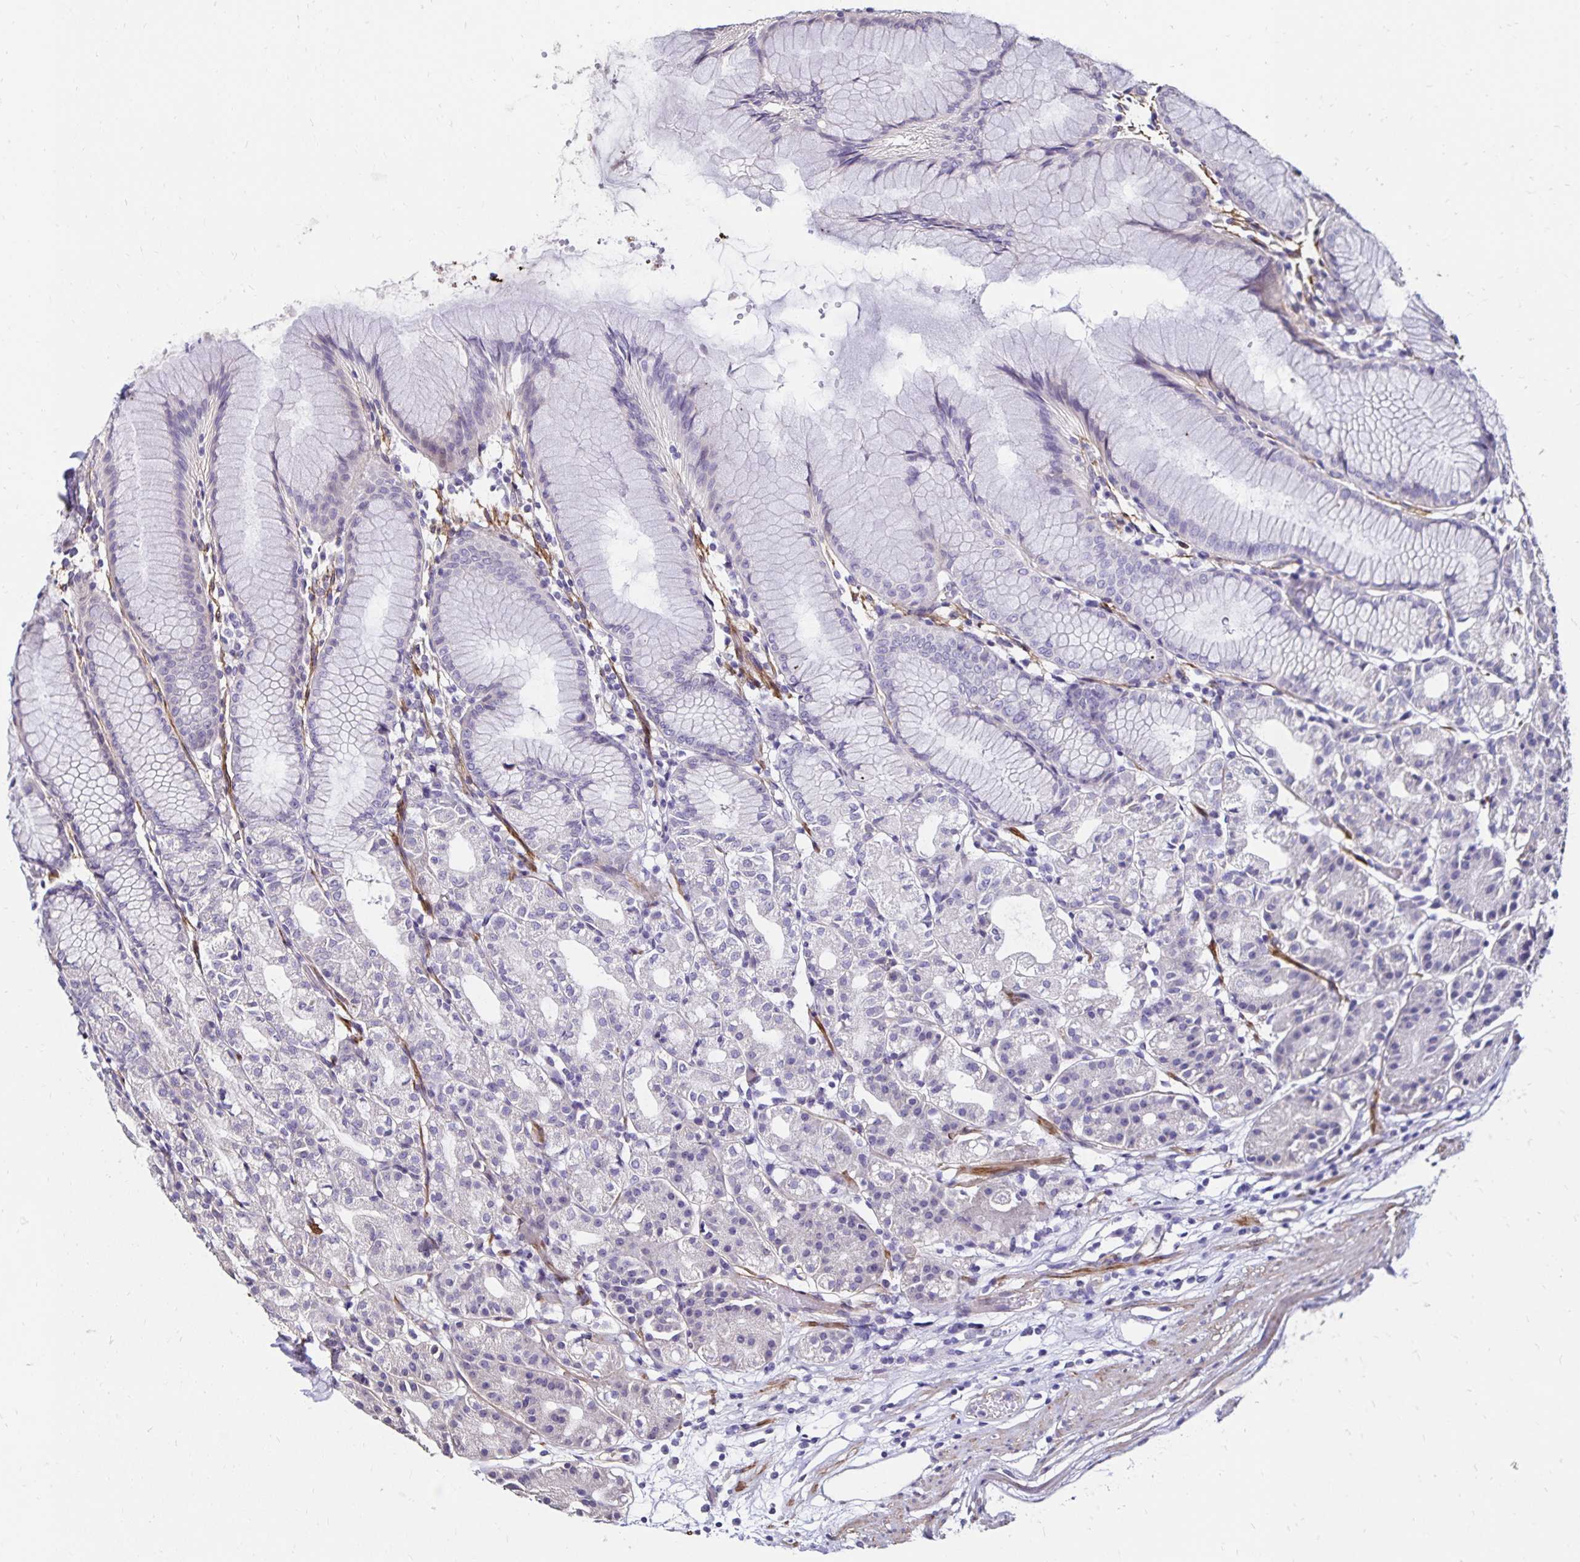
{"staining": {"intensity": "negative", "quantity": "none", "location": "none"}, "tissue": "stomach", "cell_type": "Glandular cells", "image_type": "normal", "snomed": [{"axis": "morphology", "description": "Normal tissue, NOS"}, {"axis": "topography", "description": "Stomach"}], "caption": "The image reveals no staining of glandular cells in unremarkable stomach.", "gene": "ITGB1", "patient": {"sex": "female", "age": 57}}